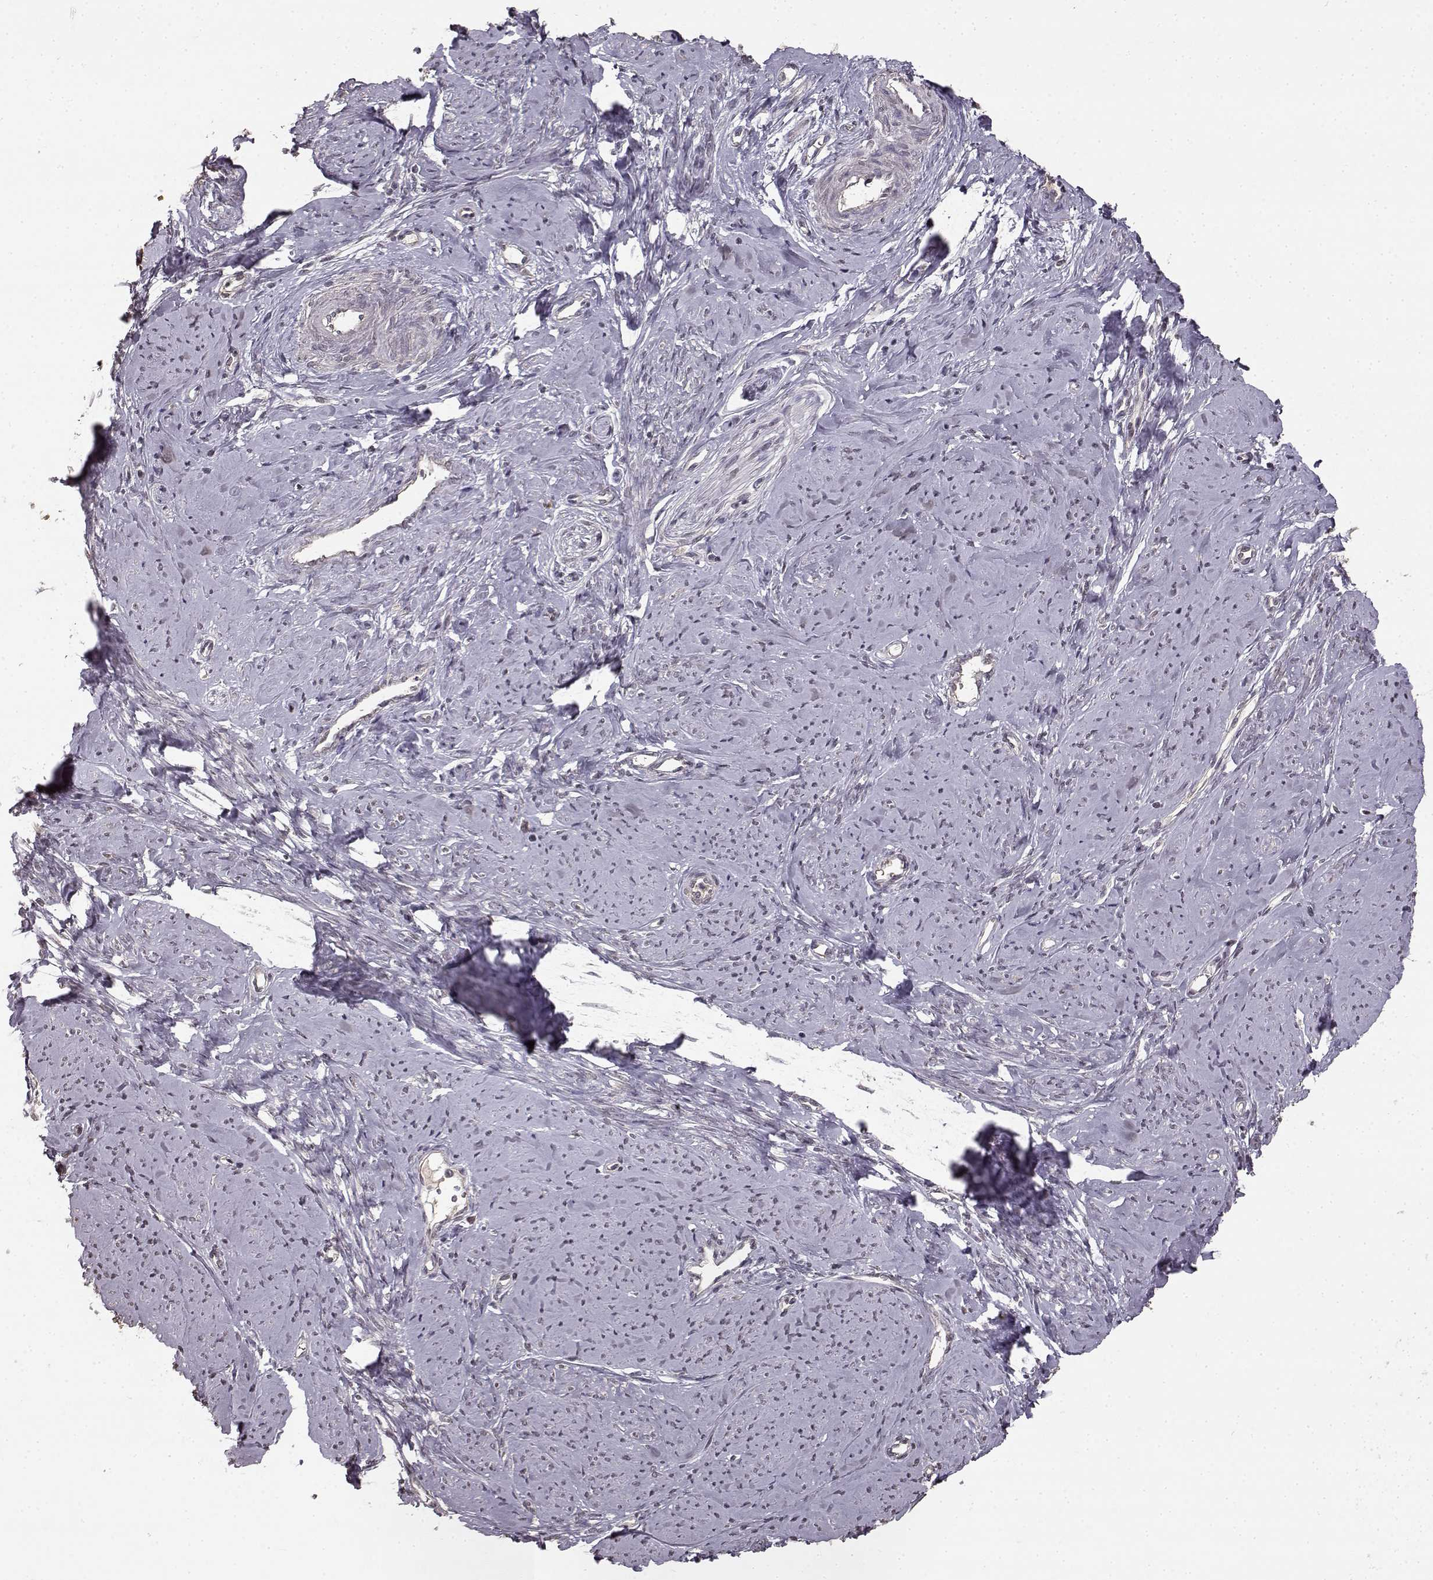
{"staining": {"intensity": "negative", "quantity": "none", "location": "none"}, "tissue": "smooth muscle", "cell_type": "Smooth muscle cells", "image_type": "normal", "snomed": [{"axis": "morphology", "description": "Normal tissue, NOS"}, {"axis": "topography", "description": "Smooth muscle"}], "caption": "High power microscopy micrograph of an immunohistochemistry photomicrograph of normal smooth muscle, revealing no significant expression in smooth muscle cells.", "gene": "NTRK2", "patient": {"sex": "female", "age": 48}}